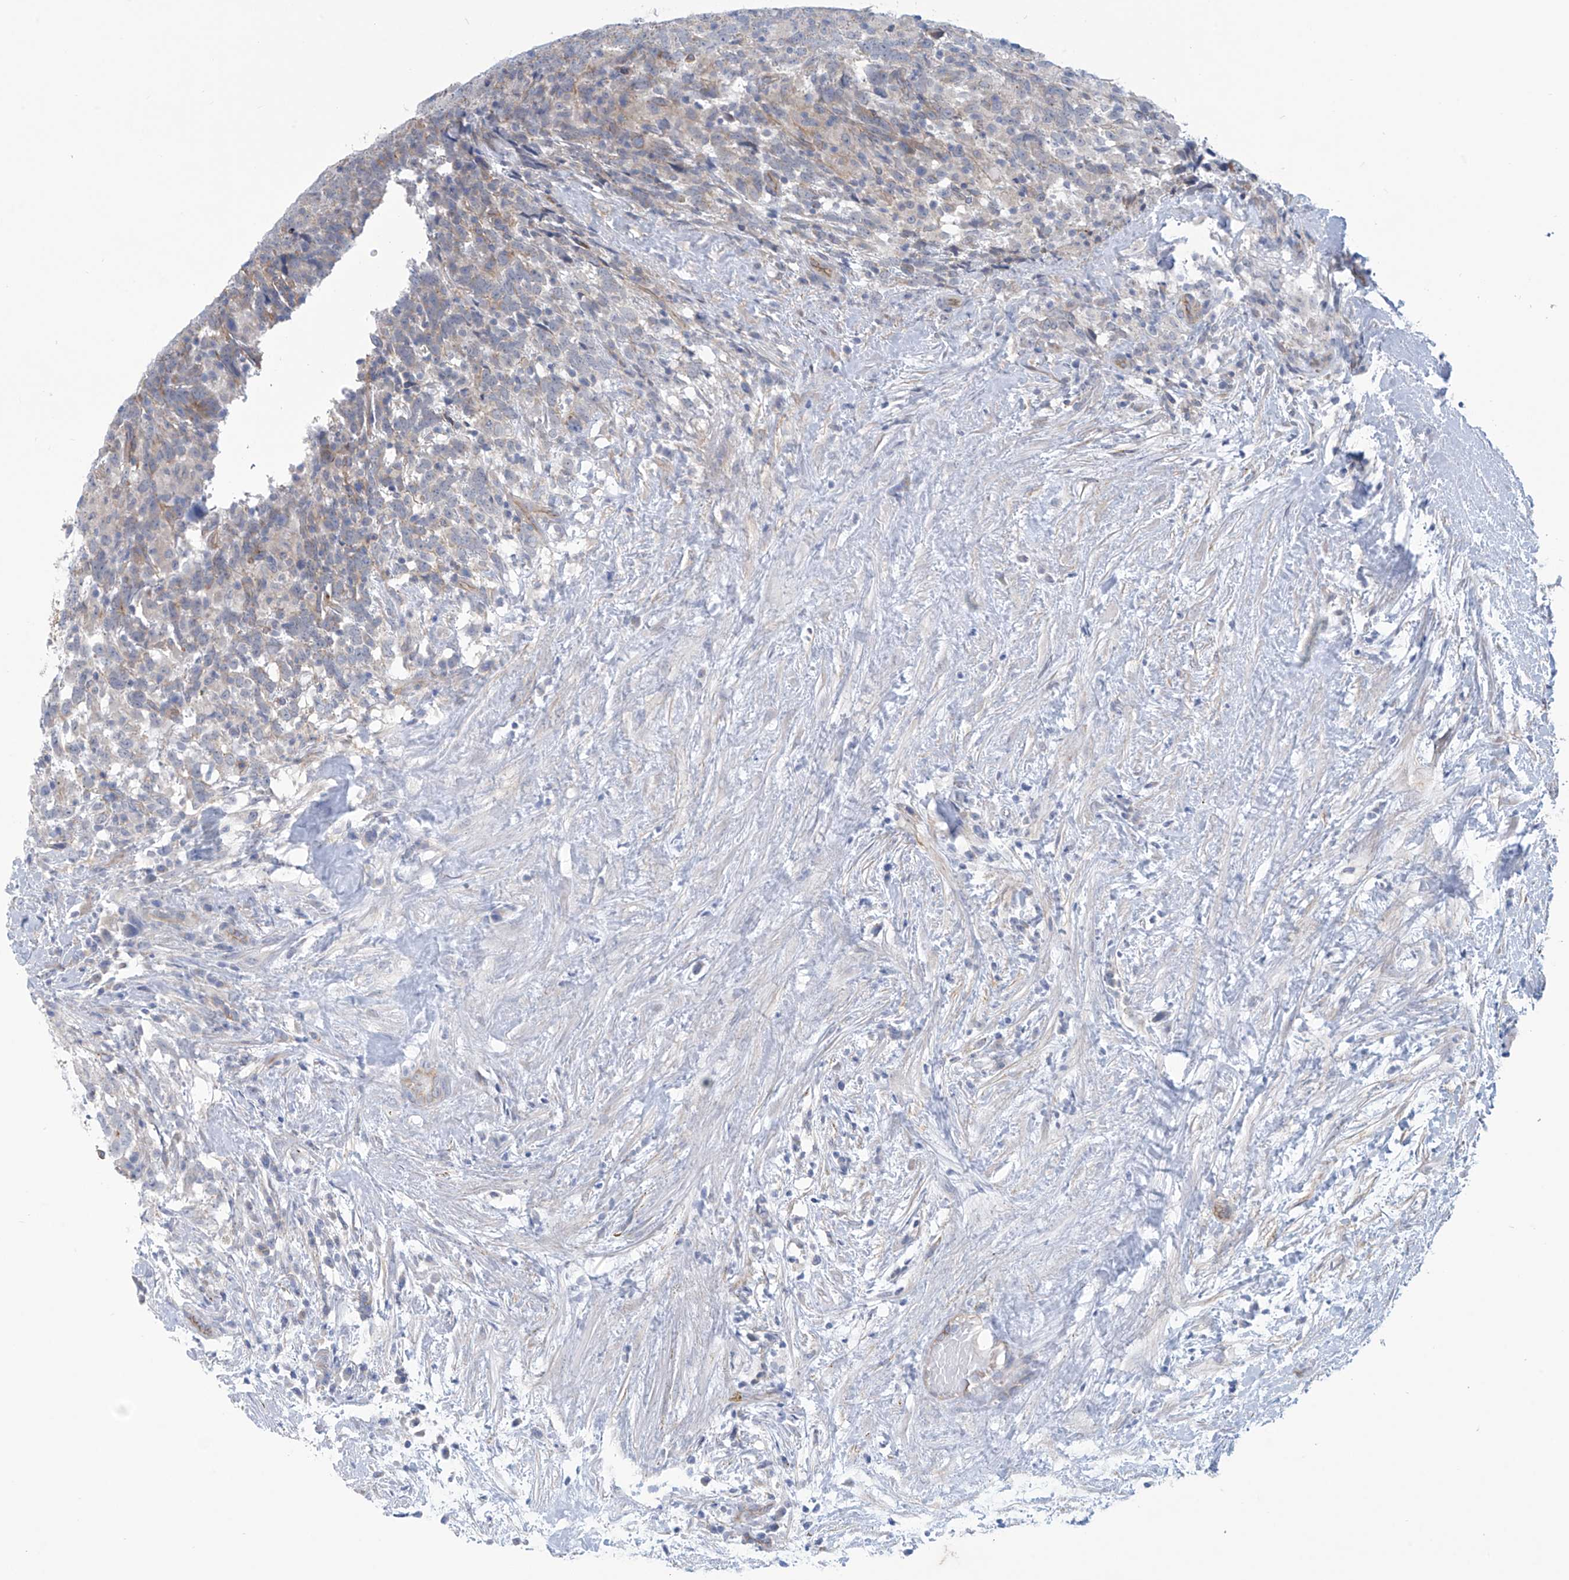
{"staining": {"intensity": "negative", "quantity": "none", "location": "none"}, "tissue": "testis cancer", "cell_type": "Tumor cells", "image_type": "cancer", "snomed": [{"axis": "morphology", "description": "Carcinoma, Embryonal, NOS"}, {"axis": "topography", "description": "Testis"}], "caption": "The immunohistochemistry histopathology image has no significant expression in tumor cells of testis cancer tissue. The staining is performed using DAB (3,3'-diaminobenzidine) brown chromogen with nuclei counter-stained in using hematoxylin.", "gene": "ABHD13", "patient": {"sex": "male", "age": 26}}